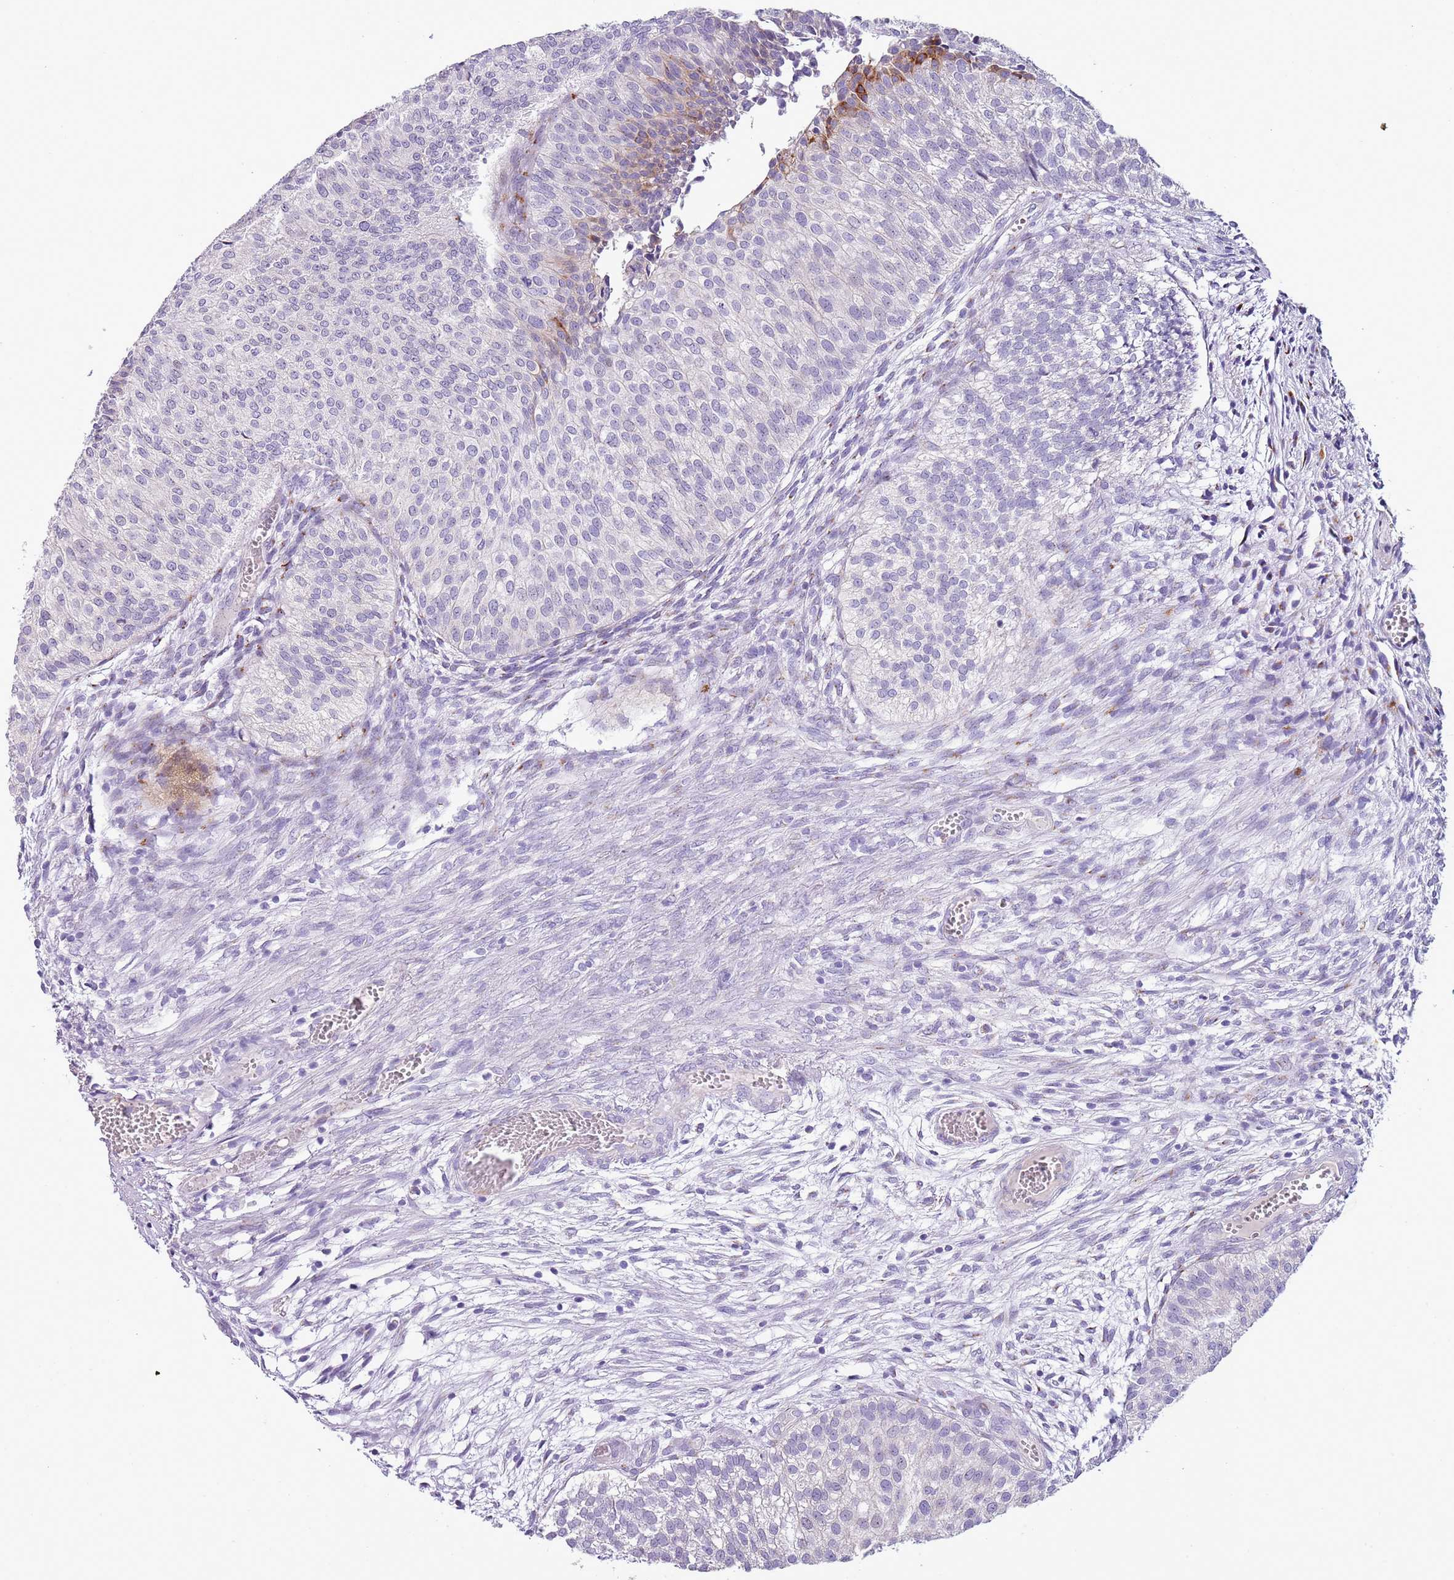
{"staining": {"intensity": "strong", "quantity": "<25%", "location": "cytoplasmic/membranous"}, "tissue": "urothelial cancer", "cell_type": "Tumor cells", "image_type": "cancer", "snomed": [{"axis": "morphology", "description": "Urothelial carcinoma, Low grade"}, {"axis": "topography", "description": "Urinary bladder"}], "caption": "Protein staining by immunohistochemistry displays strong cytoplasmic/membranous positivity in about <25% of tumor cells in urothelial cancer.", "gene": "NBPF6", "patient": {"sex": "male", "age": 84}}